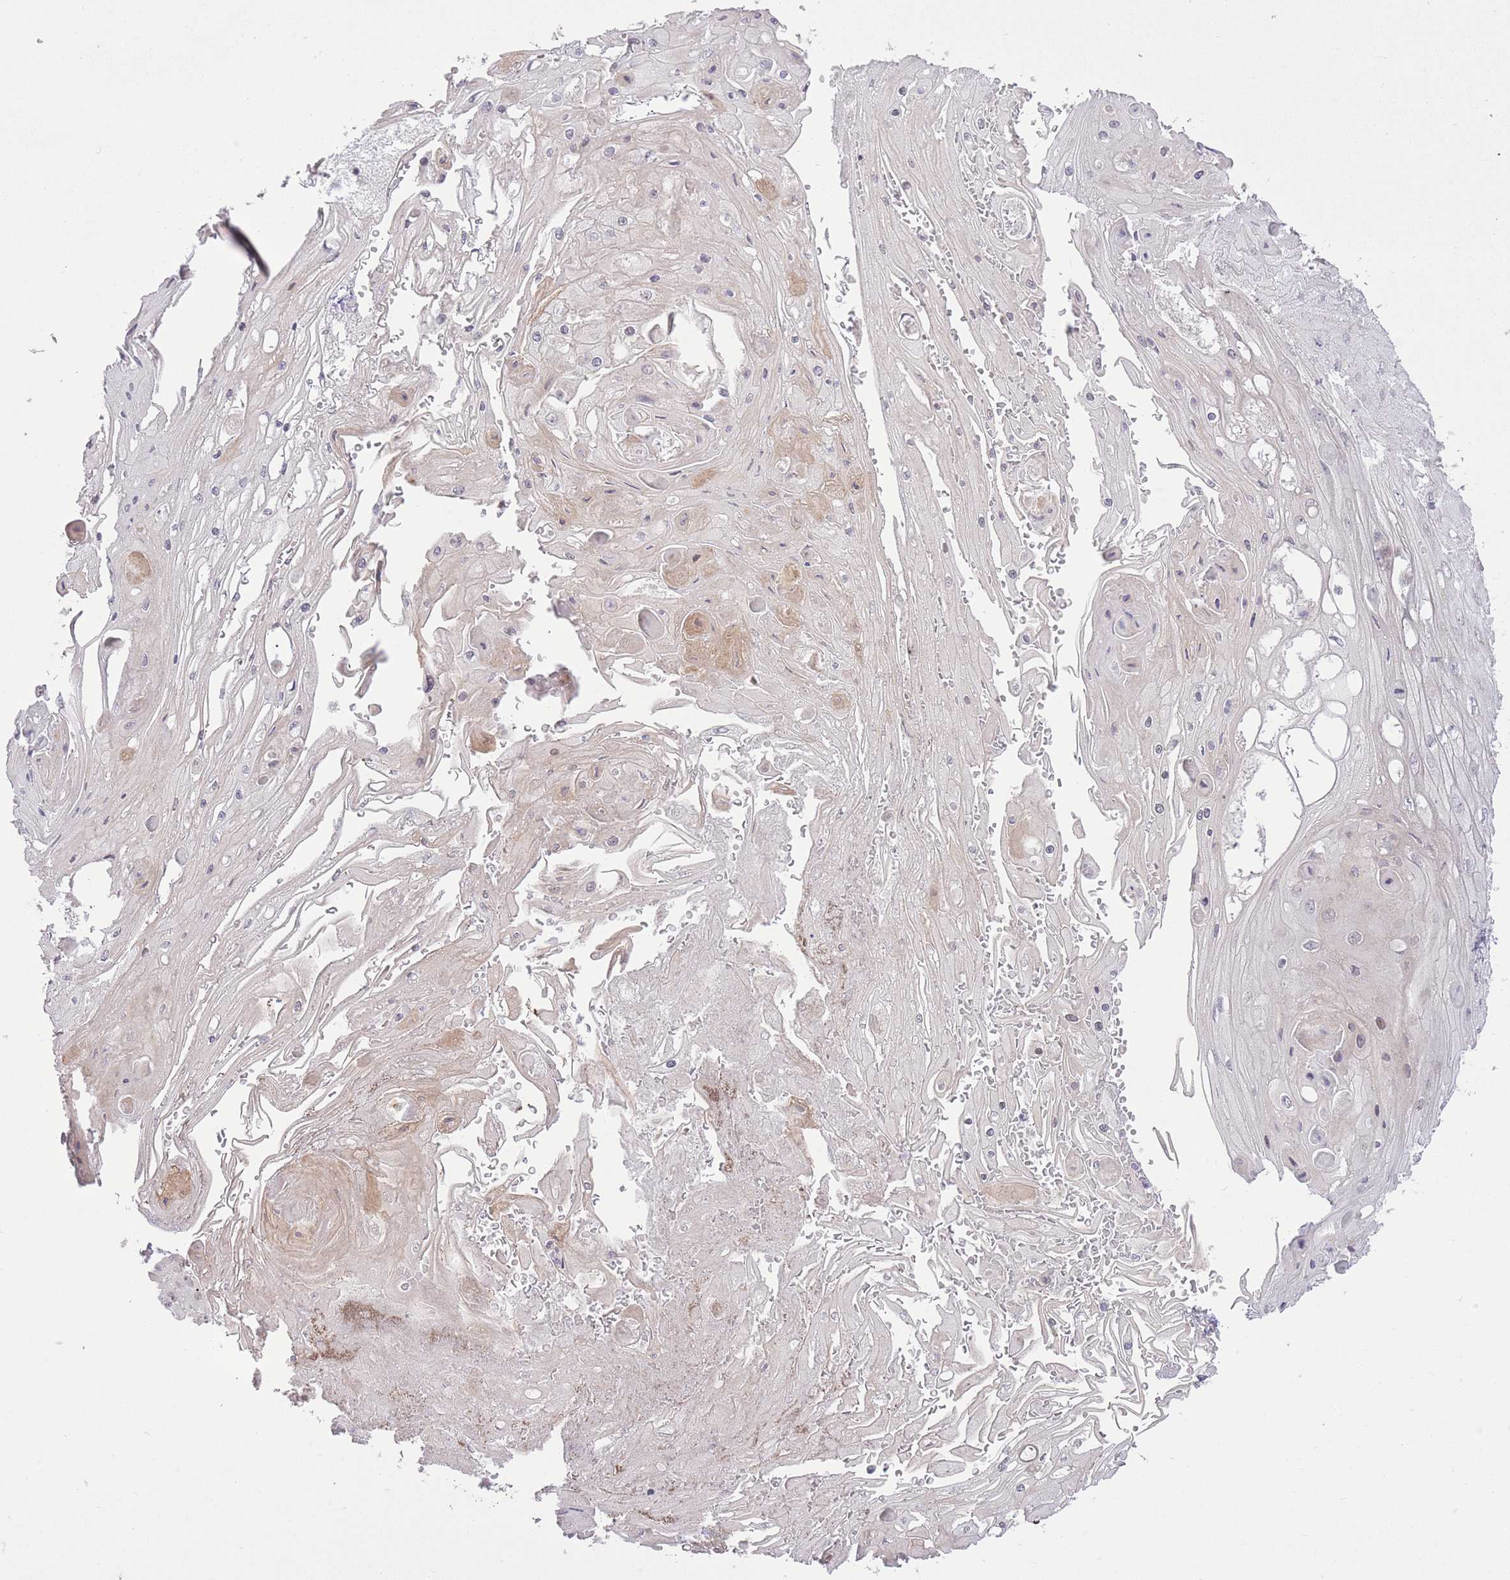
{"staining": {"intensity": "negative", "quantity": "none", "location": "none"}, "tissue": "skin cancer", "cell_type": "Tumor cells", "image_type": "cancer", "snomed": [{"axis": "morphology", "description": "Squamous cell carcinoma, NOS"}, {"axis": "topography", "description": "Skin"}], "caption": "A micrograph of skin squamous cell carcinoma stained for a protein displays no brown staining in tumor cells.", "gene": "ELOA2", "patient": {"sex": "male", "age": 70}}